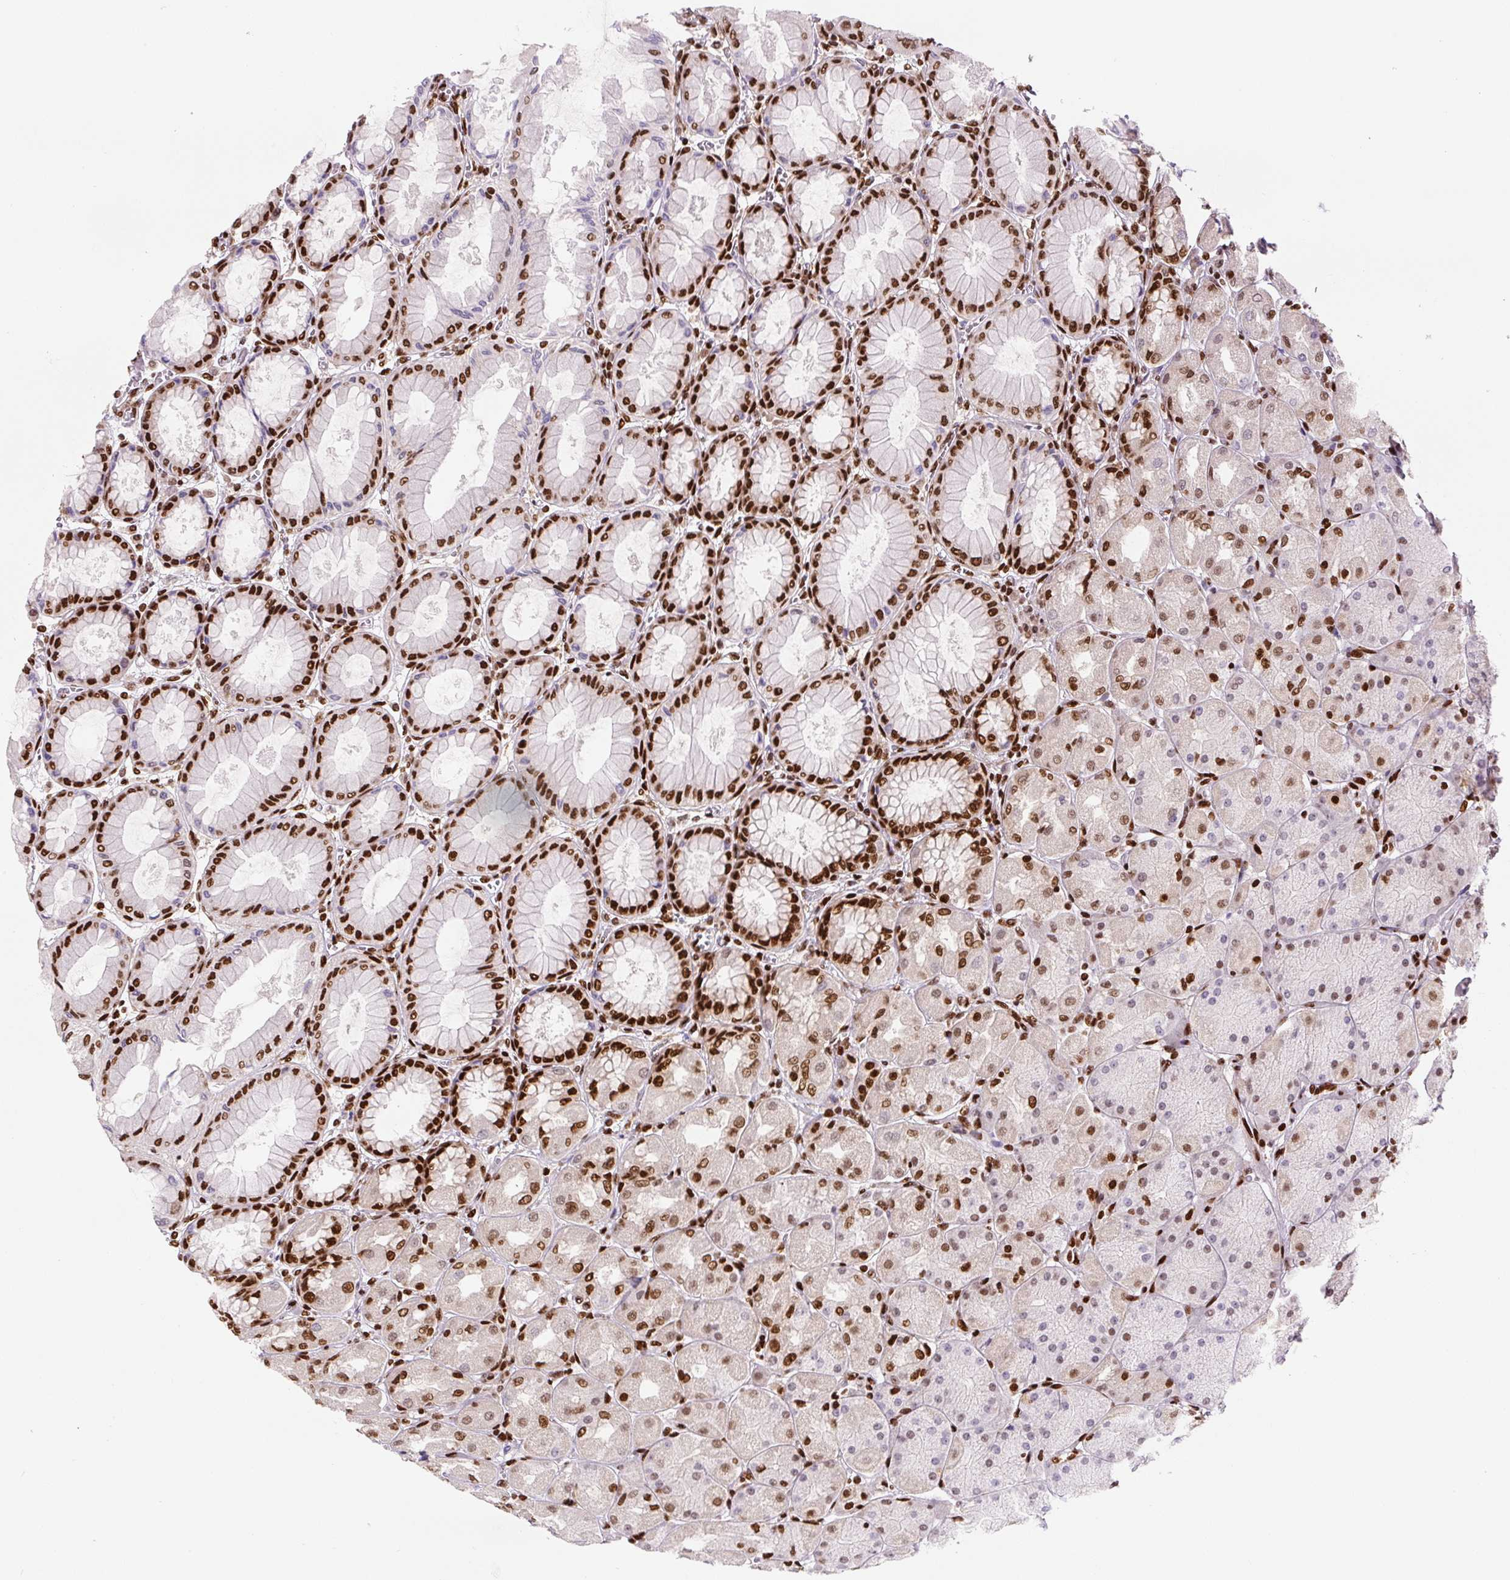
{"staining": {"intensity": "strong", "quantity": "25%-75%", "location": "nuclear"}, "tissue": "stomach", "cell_type": "Glandular cells", "image_type": "normal", "snomed": [{"axis": "morphology", "description": "Normal tissue, NOS"}, {"axis": "topography", "description": "Stomach, upper"}], "caption": "Stomach stained for a protein (brown) demonstrates strong nuclear positive staining in about 25%-75% of glandular cells.", "gene": "FUS", "patient": {"sex": "female", "age": 56}}